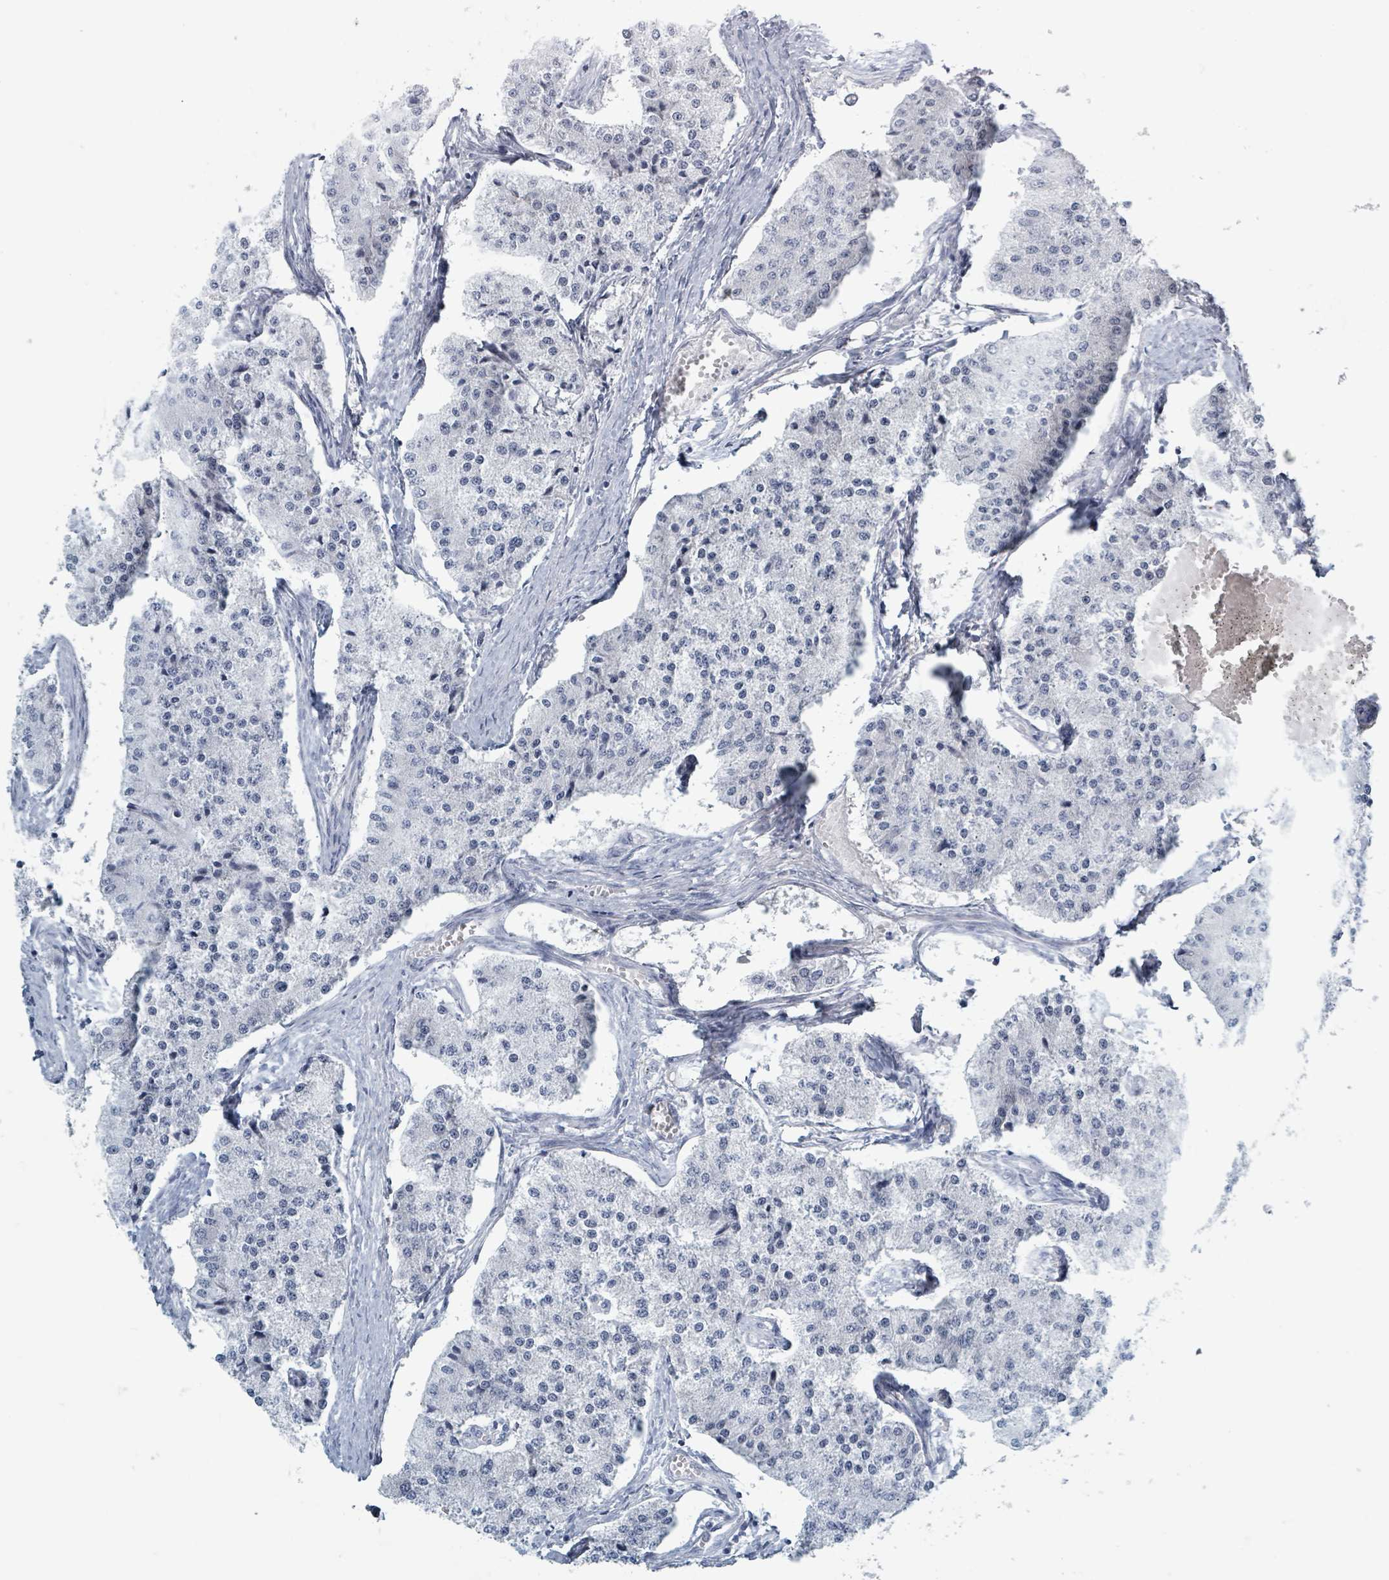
{"staining": {"intensity": "negative", "quantity": "none", "location": "none"}, "tissue": "carcinoid", "cell_type": "Tumor cells", "image_type": "cancer", "snomed": [{"axis": "morphology", "description": "Carcinoid, malignant, NOS"}, {"axis": "topography", "description": "Colon"}], "caption": "Tumor cells are negative for brown protein staining in carcinoid.", "gene": "HEATR5A", "patient": {"sex": "female", "age": 52}}